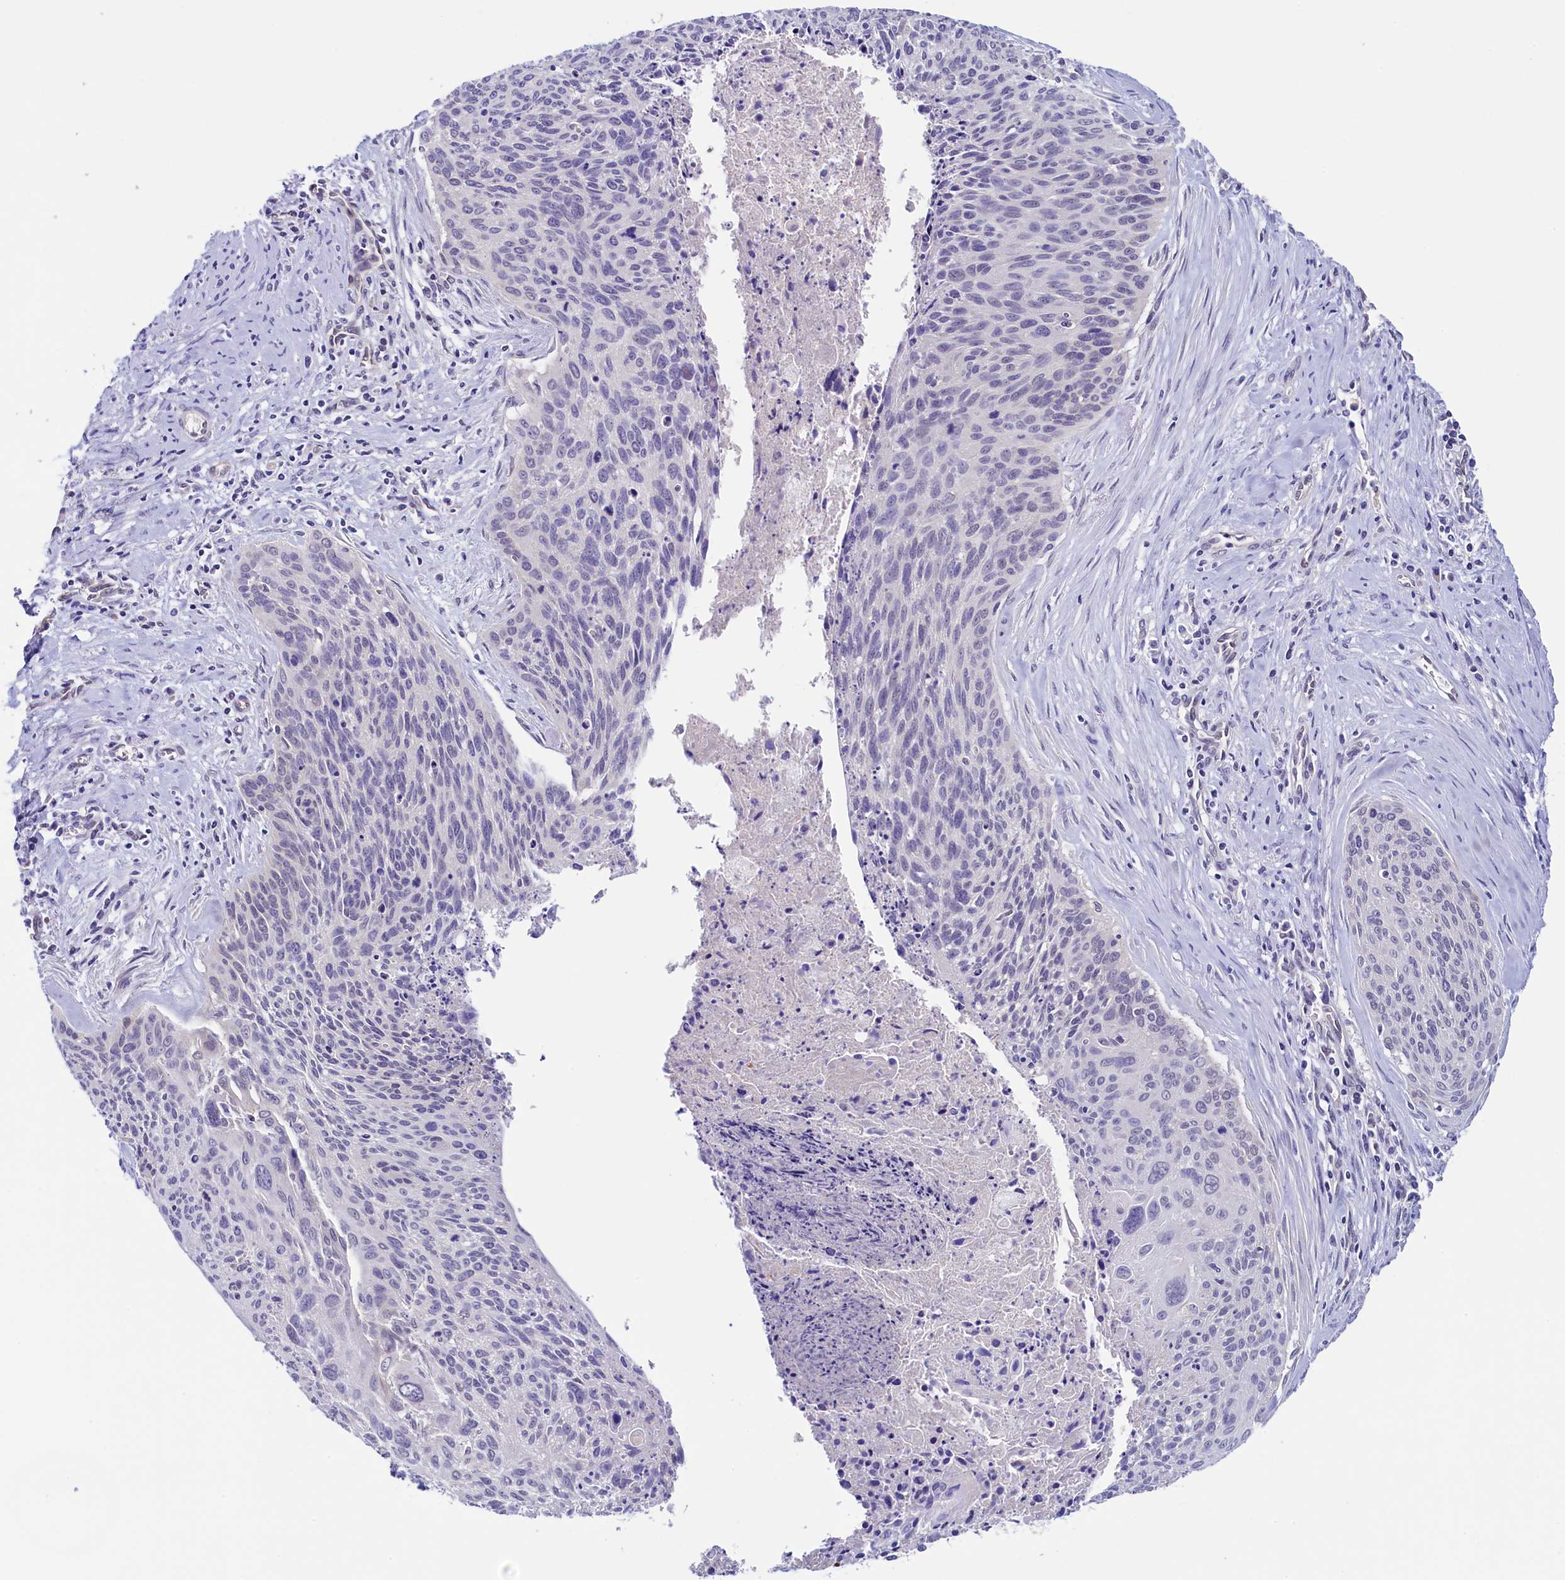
{"staining": {"intensity": "negative", "quantity": "none", "location": "none"}, "tissue": "cervical cancer", "cell_type": "Tumor cells", "image_type": "cancer", "snomed": [{"axis": "morphology", "description": "Squamous cell carcinoma, NOS"}, {"axis": "topography", "description": "Cervix"}], "caption": "Immunohistochemical staining of squamous cell carcinoma (cervical) demonstrates no significant staining in tumor cells.", "gene": "FLYWCH2", "patient": {"sex": "female", "age": 55}}